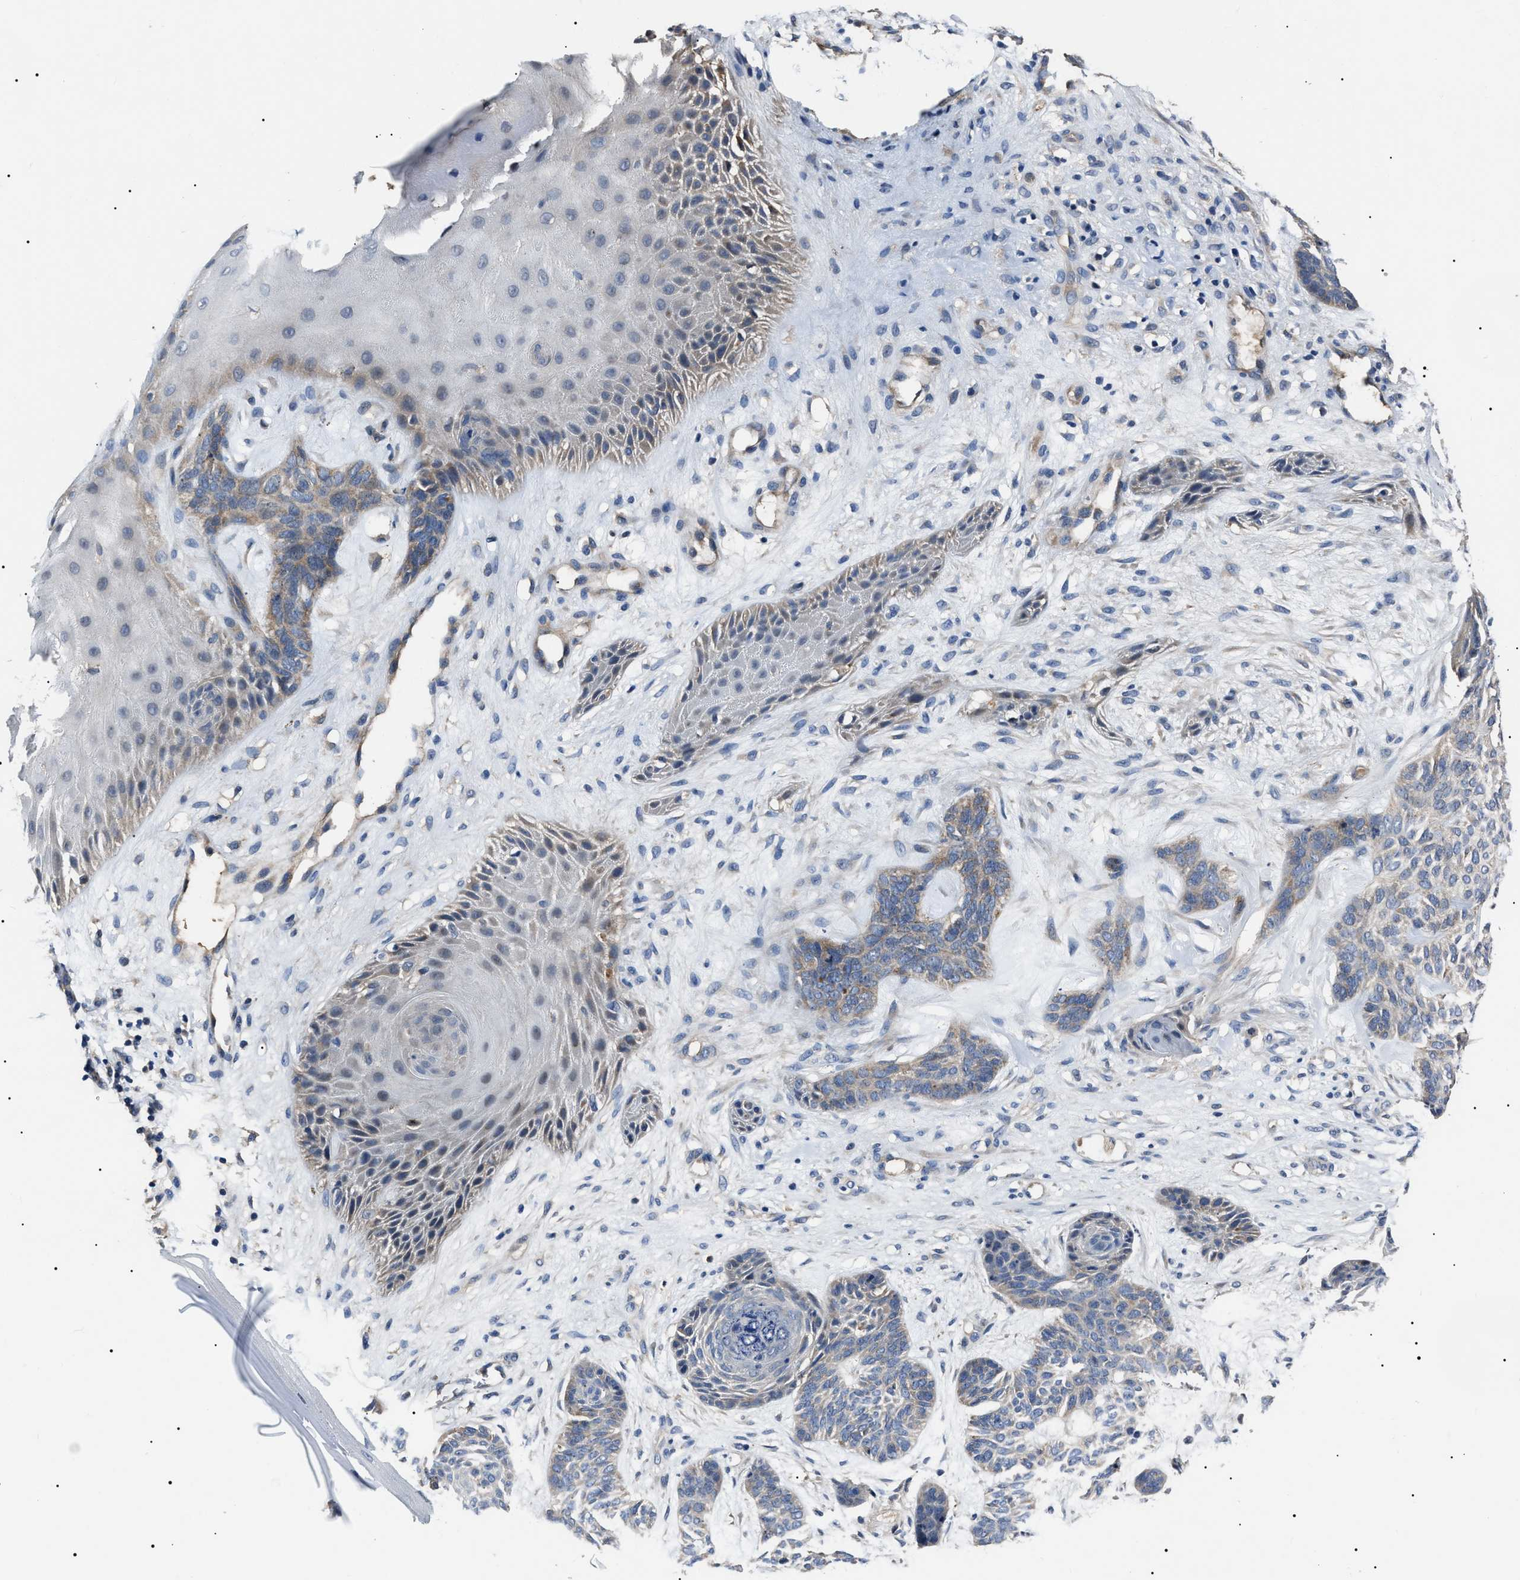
{"staining": {"intensity": "weak", "quantity": "<25%", "location": "cytoplasmic/membranous"}, "tissue": "skin cancer", "cell_type": "Tumor cells", "image_type": "cancer", "snomed": [{"axis": "morphology", "description": "Basal cell carcinoma"}, {"axis": "topography", "description": "Skin"}], "caption": "Micrograph shows no protein staining in tumor cells of basal cell carcinoma (skin) tissue. The staining was performed using DAB to visualize the protein expression in brown, while the nuclei were stained in blue with hematoxylin (Magnification: 20x).", "gene": "IFT81", "patient": {"sex": "male", "age": 55}}